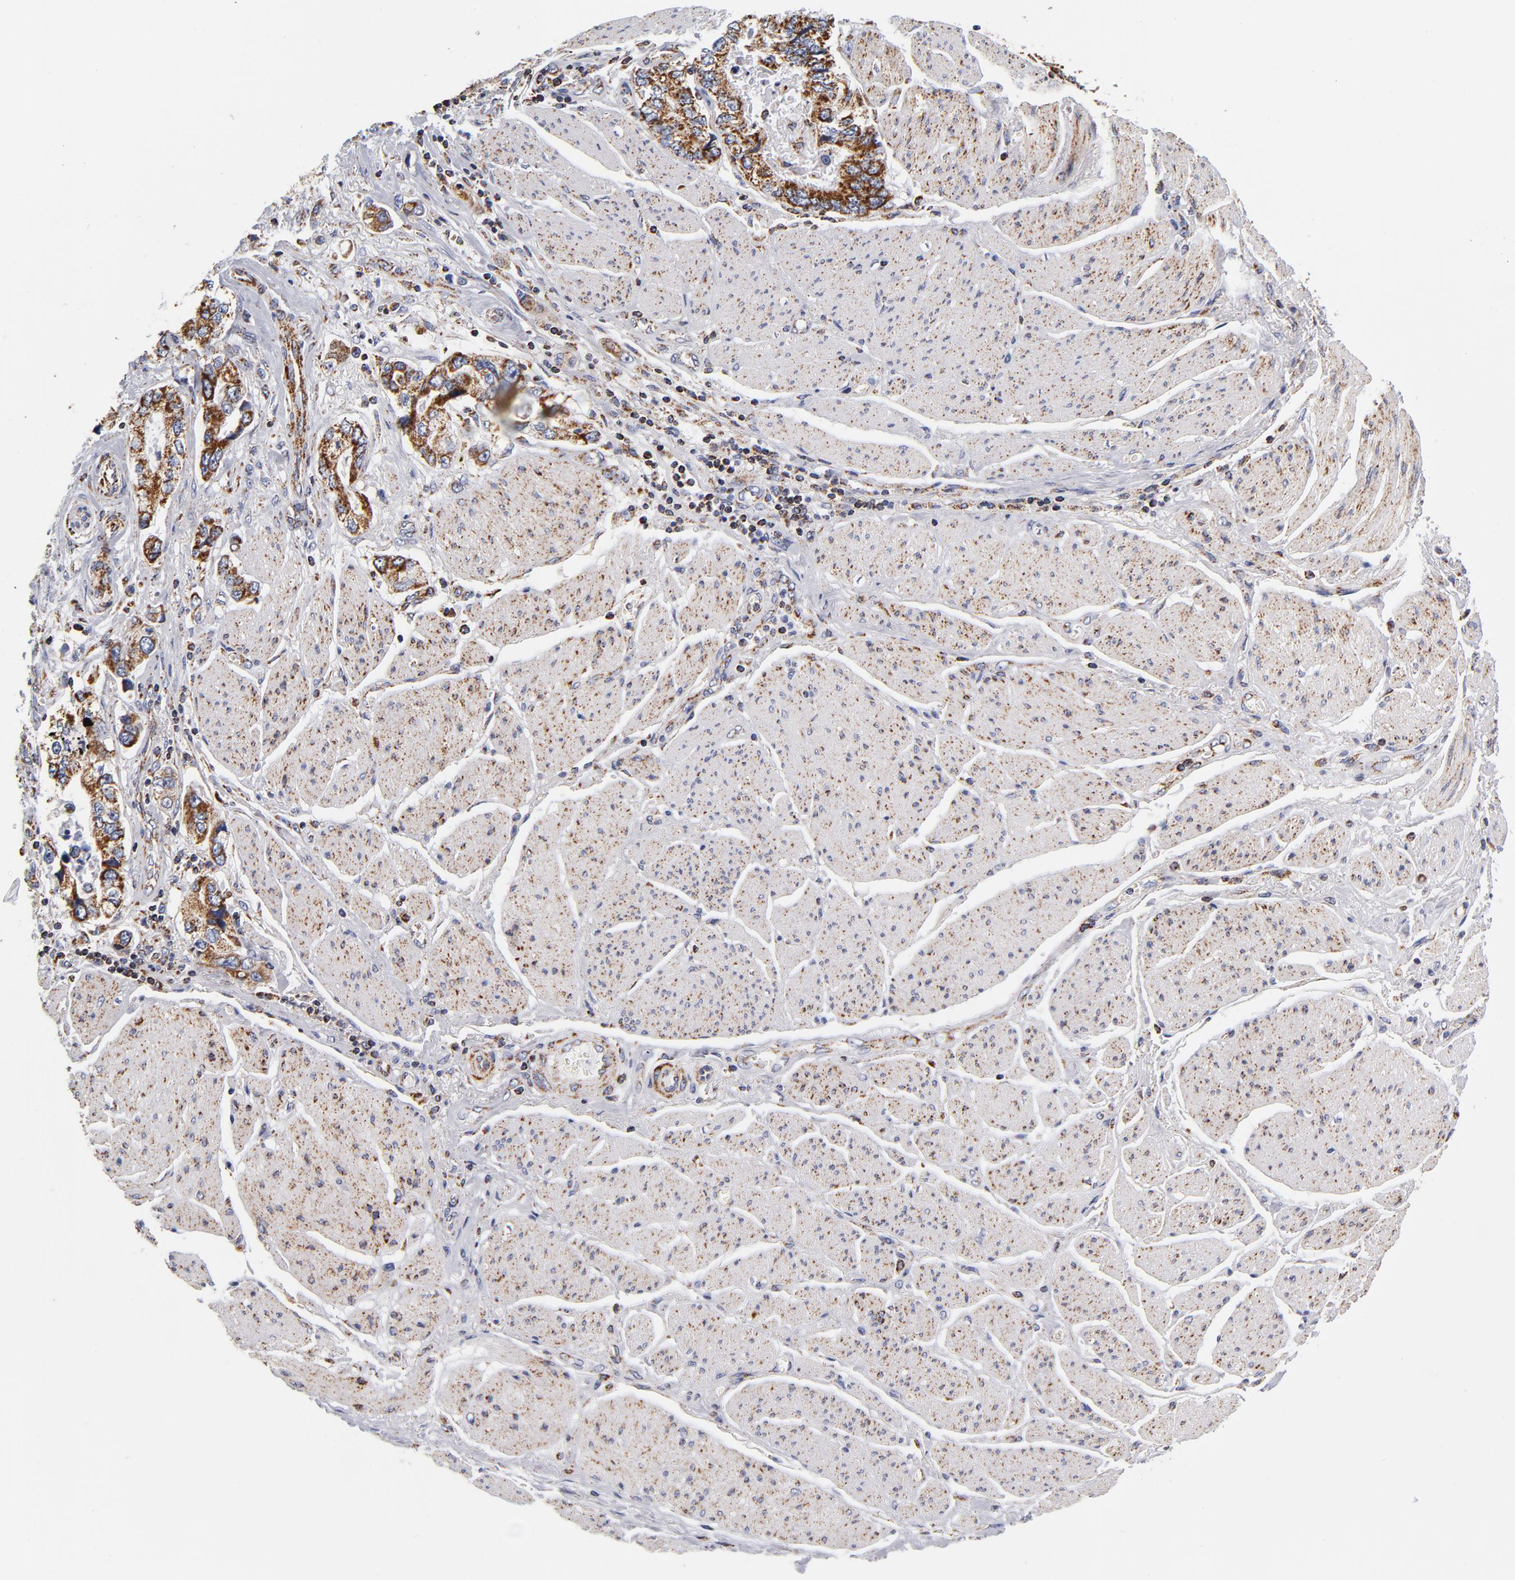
{"staining": {"intensity": "strong", "quantity": ">75%", "location": "cytoplasmic/membranous"}, "tissue": "stomach cancer", "cell_type": "Tumor cells", "image_type": "cancer", "snomed": [{"axis": "morphology", "description": "Adenocarcinoma, NOS"}, {"axis": "topography", "description": "Pancreas"}, {"axis": "topography", "description": "Stomach, upper"}], "caption": "Immunohistochemistry of stomach cancer (adenocarcinoma) shows high levels of strong cytoplasmic/membranous expression in about >75% of tumor cells.", "gene": "ECHS1", "patient": {"sex": "male", "age": 77}}